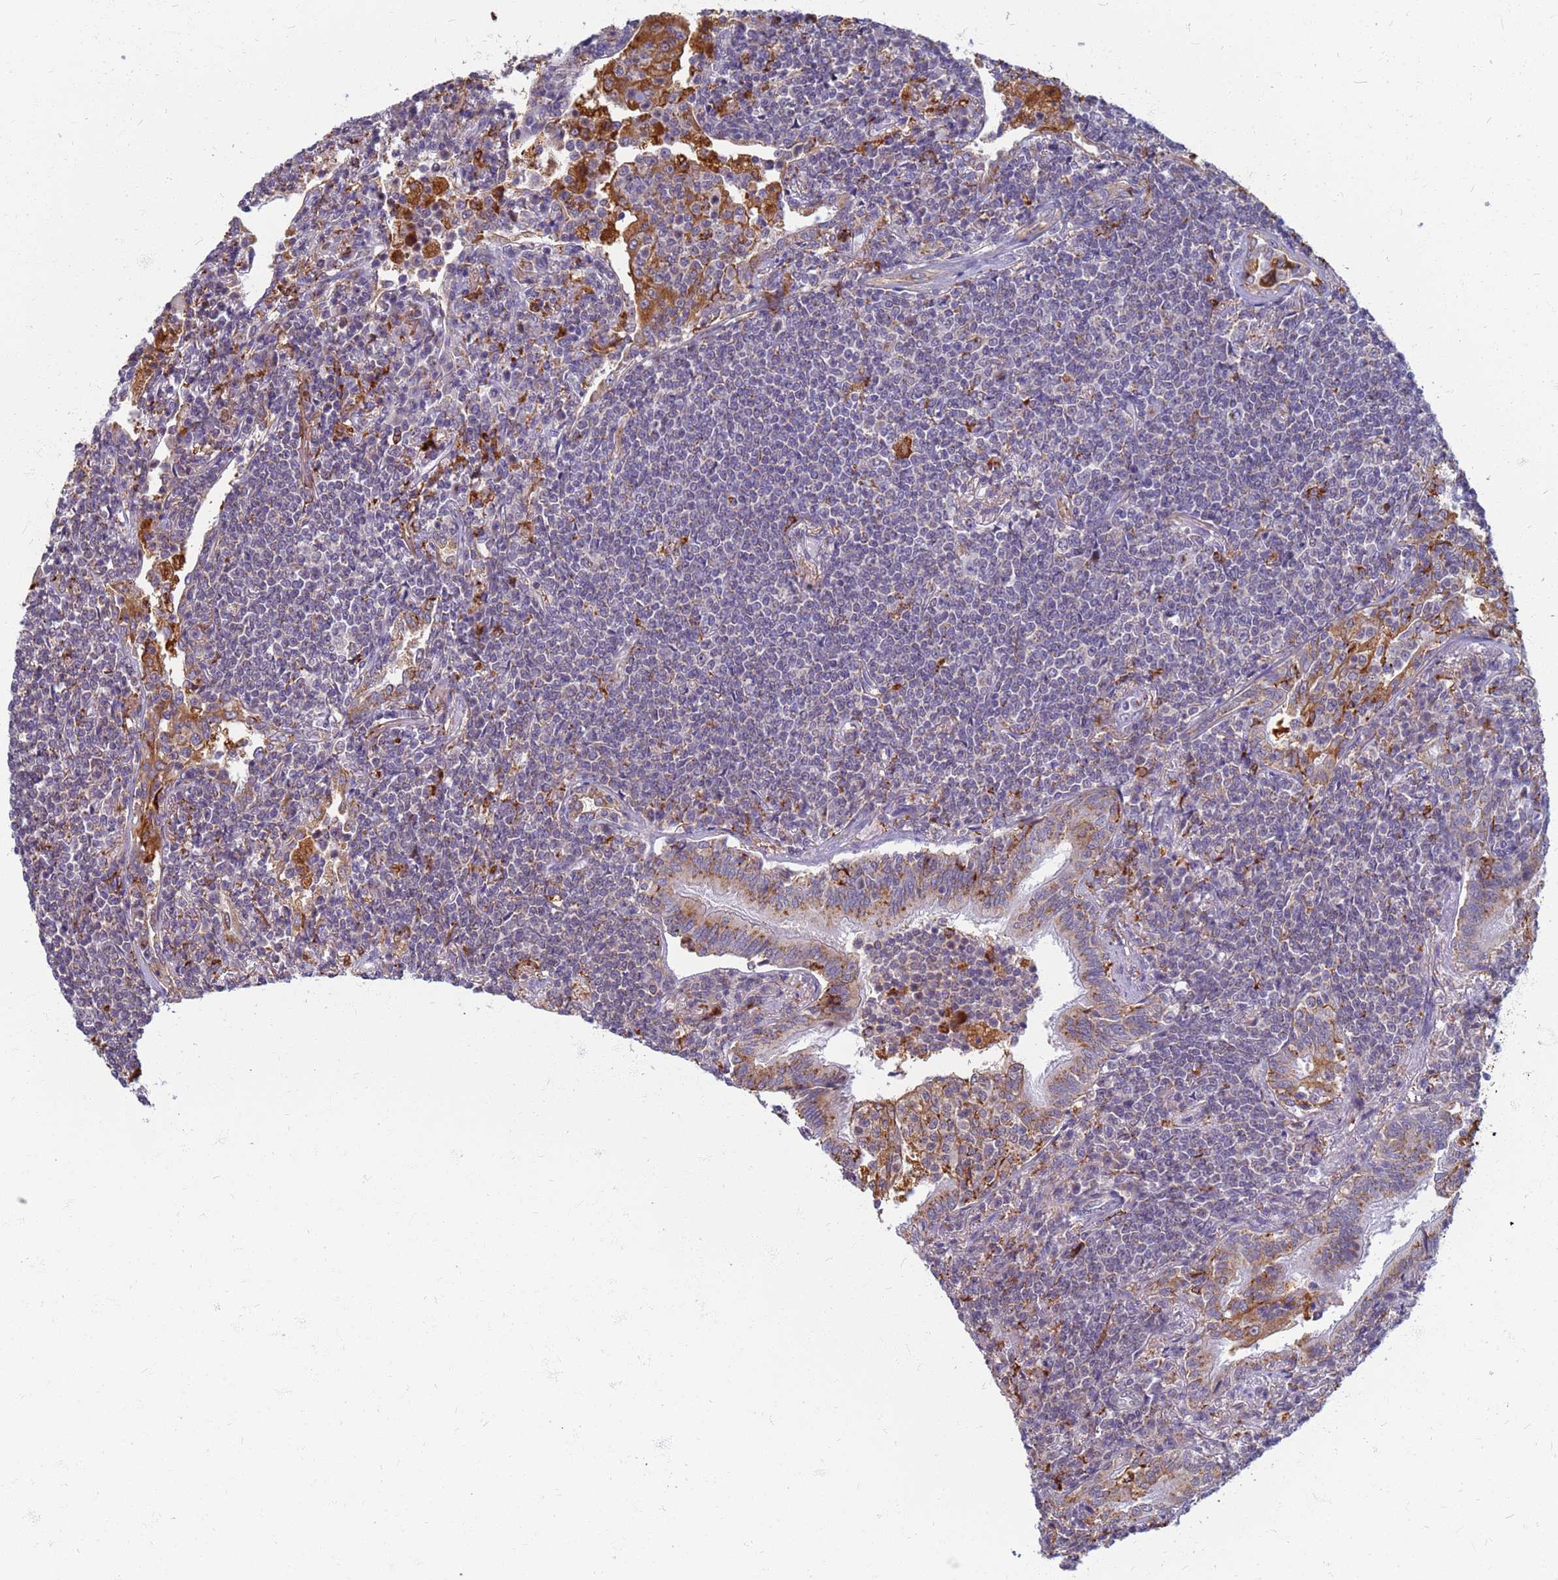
{"staining": {"intensity": "negative", "quantity": "none", "location": "none"}, "tissue": "lymphoma", "cell_type": "Tumor cells", "image_type": "cancer", "snomed": [{"axis": "morphology", "description": "Malignant lymphoma, non-Hodgkin's type, Low grade"}, {"axis": "topography", "description": "Lung"}], "caption": "Immunohistochemistry (IHC) of low-grade malignant lymphoma, non-Hodgkin's type reveals no staining in tumor cells.", "gene": "ATP6V1E1", "patient": {"sex": "female", "age": 71}}